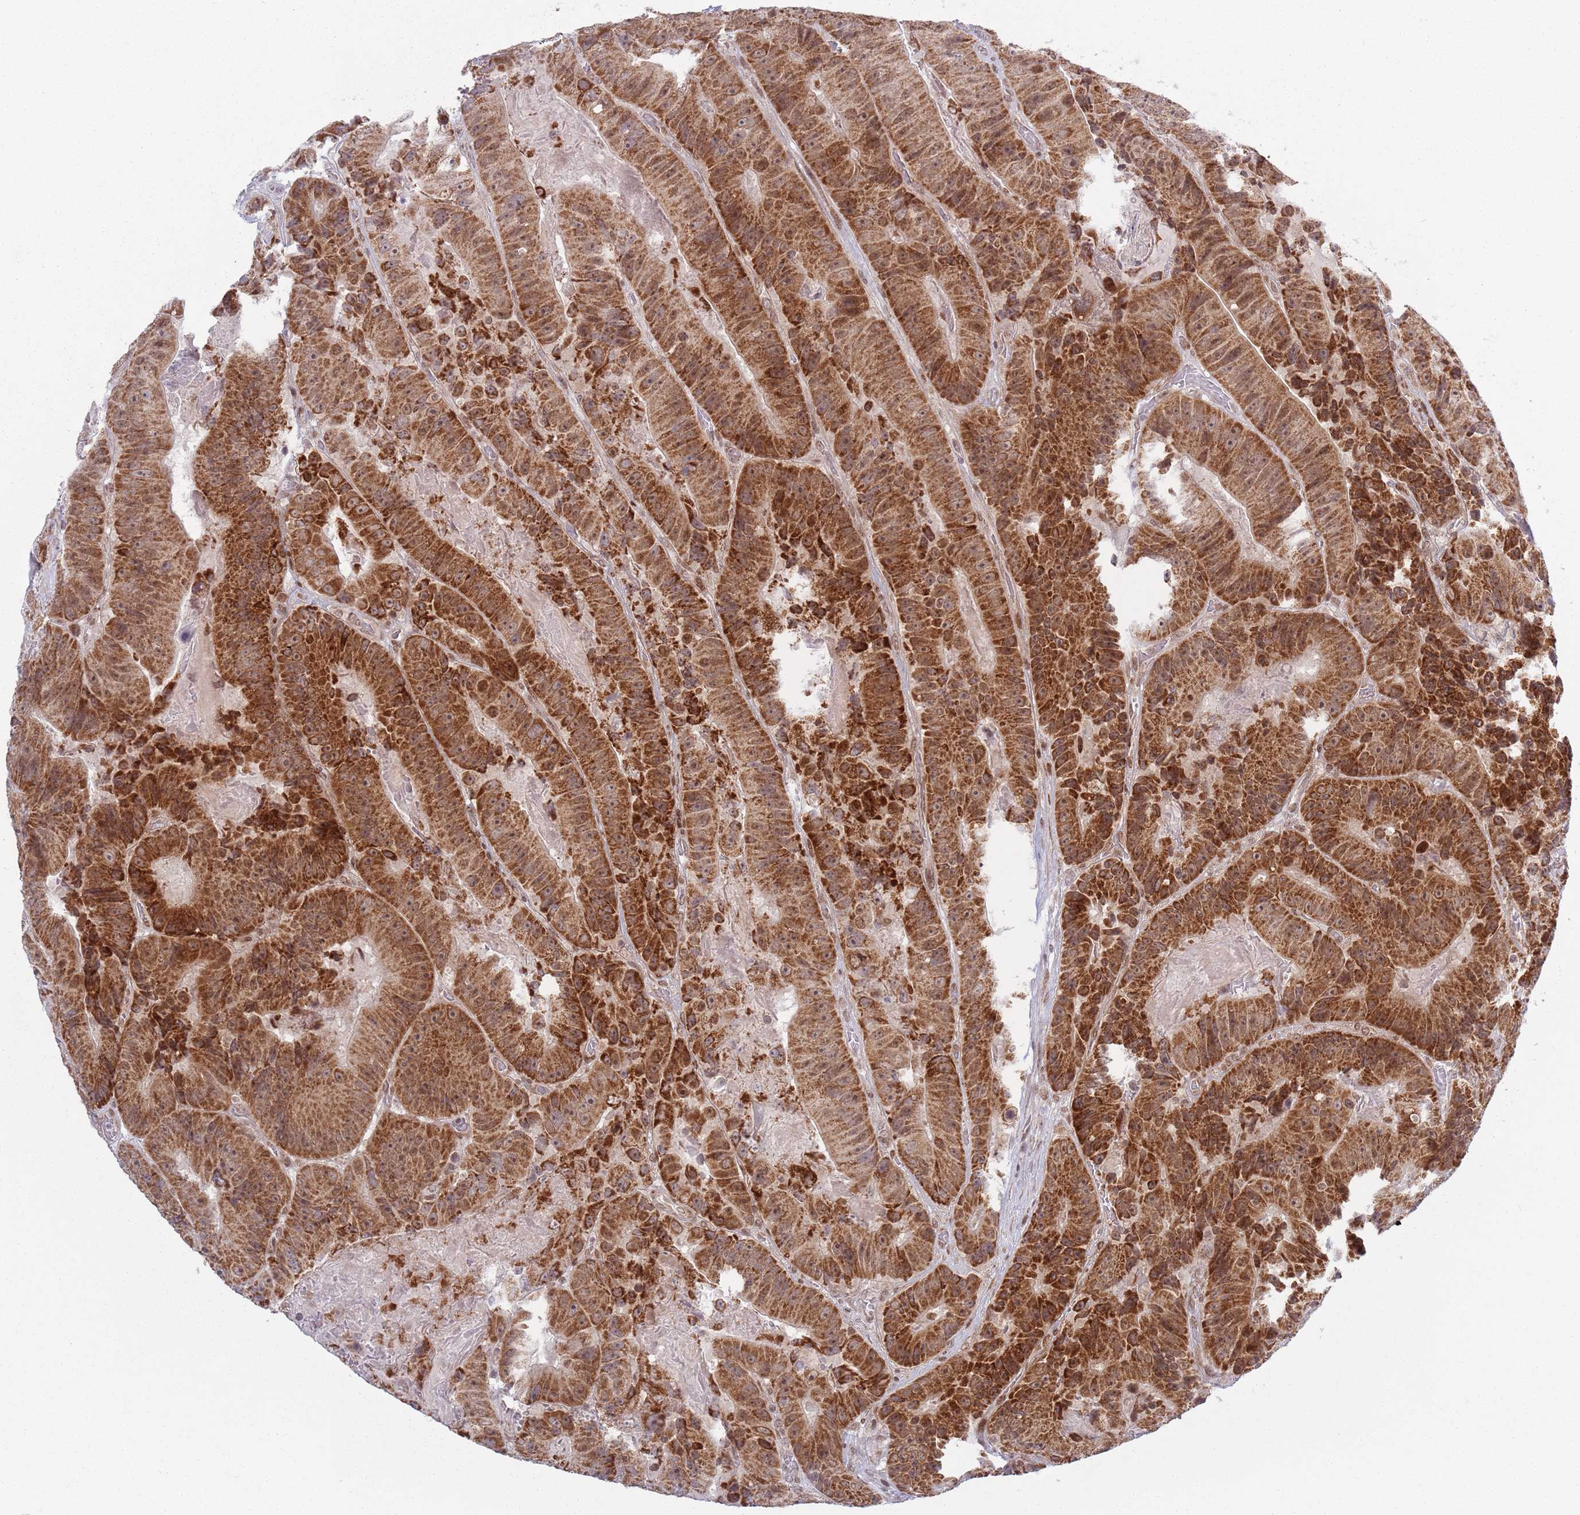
{"staining": {"intensity": "moderate", "quantity": ">75%", "location": "cytoplasmic/membranous,nuclear"}, "tissue": "colorectal cancer", "cell_type": "Tumor cells", "image_type": "cancer", "snomed": [{"axis": "morphology", "description": "Adenocarcinoma, NOS"}, {"axis": "topography", "description": "Colon"}], "caption": "Human colorectal adenocarcinoma stained with a brown dye reveals moderate cytoplasmic/membranous and nuclear positive expression in about >75% of tumor cells.", "gene": "MRPL34", "patient": {"sex": "female", "age": 86}}